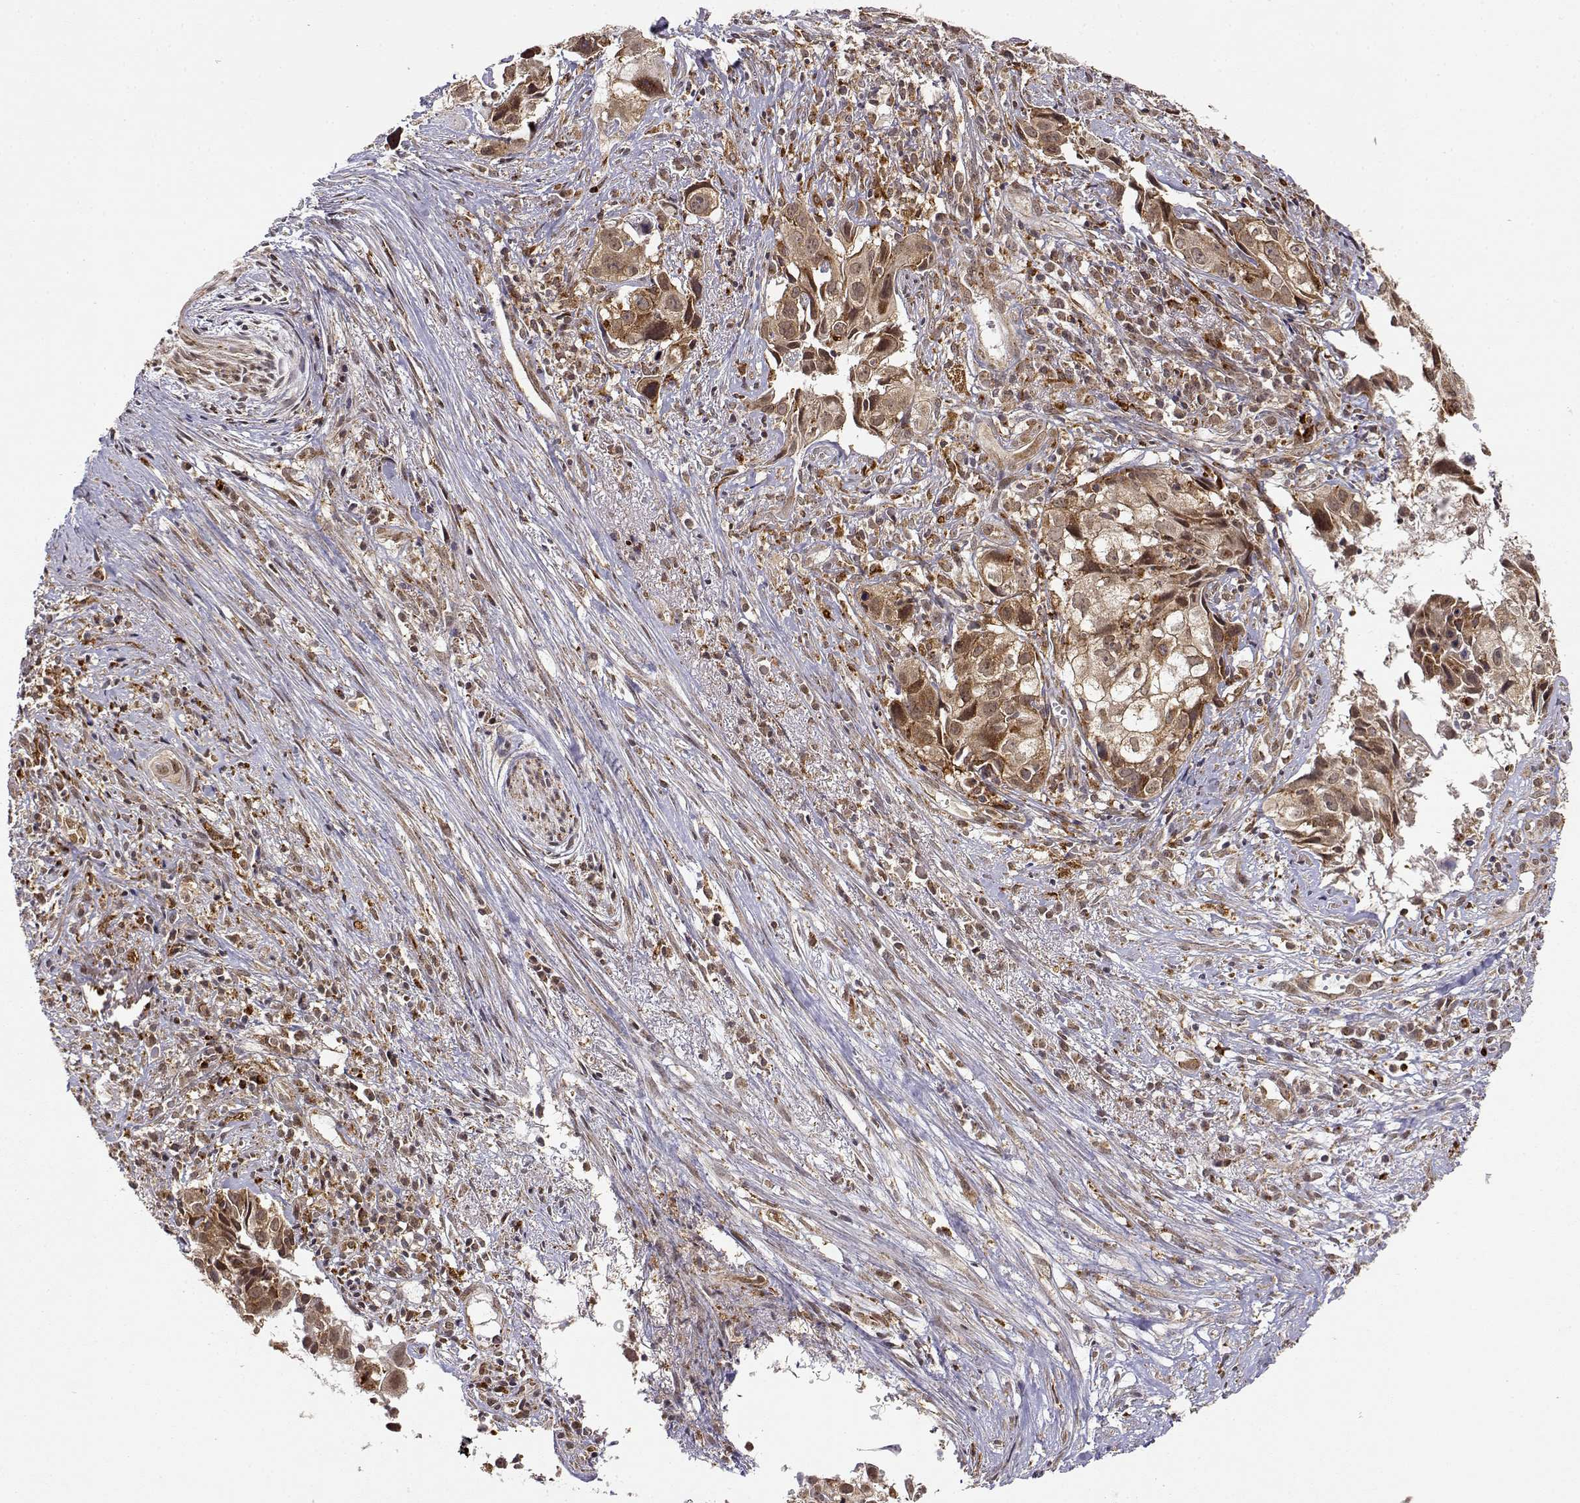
{"staining": {"intensity": "moderate", "quantity": ">75%", "location": "cytoplasmic/membranous,nuclear"}, "tissue": "cervical cancer", "cell_type": "Tumor cells", "image_type": "cancer", "snomed": [{"axis": "morphology", "description": "Squamous cell carcinoma, NOS"}, {"axis": "topography", "description": "Cervix"}], "caption": "High-power microscopy captured an immunohistochemistry histopathology image of squamous cell carcinoma (cervical), revealing moderate cytoplasmic/membranous and nuclear staining in approximately >75% of tumor cells.", "gene": "RNF13", "patient": {"sex": "female", "age": 53}}